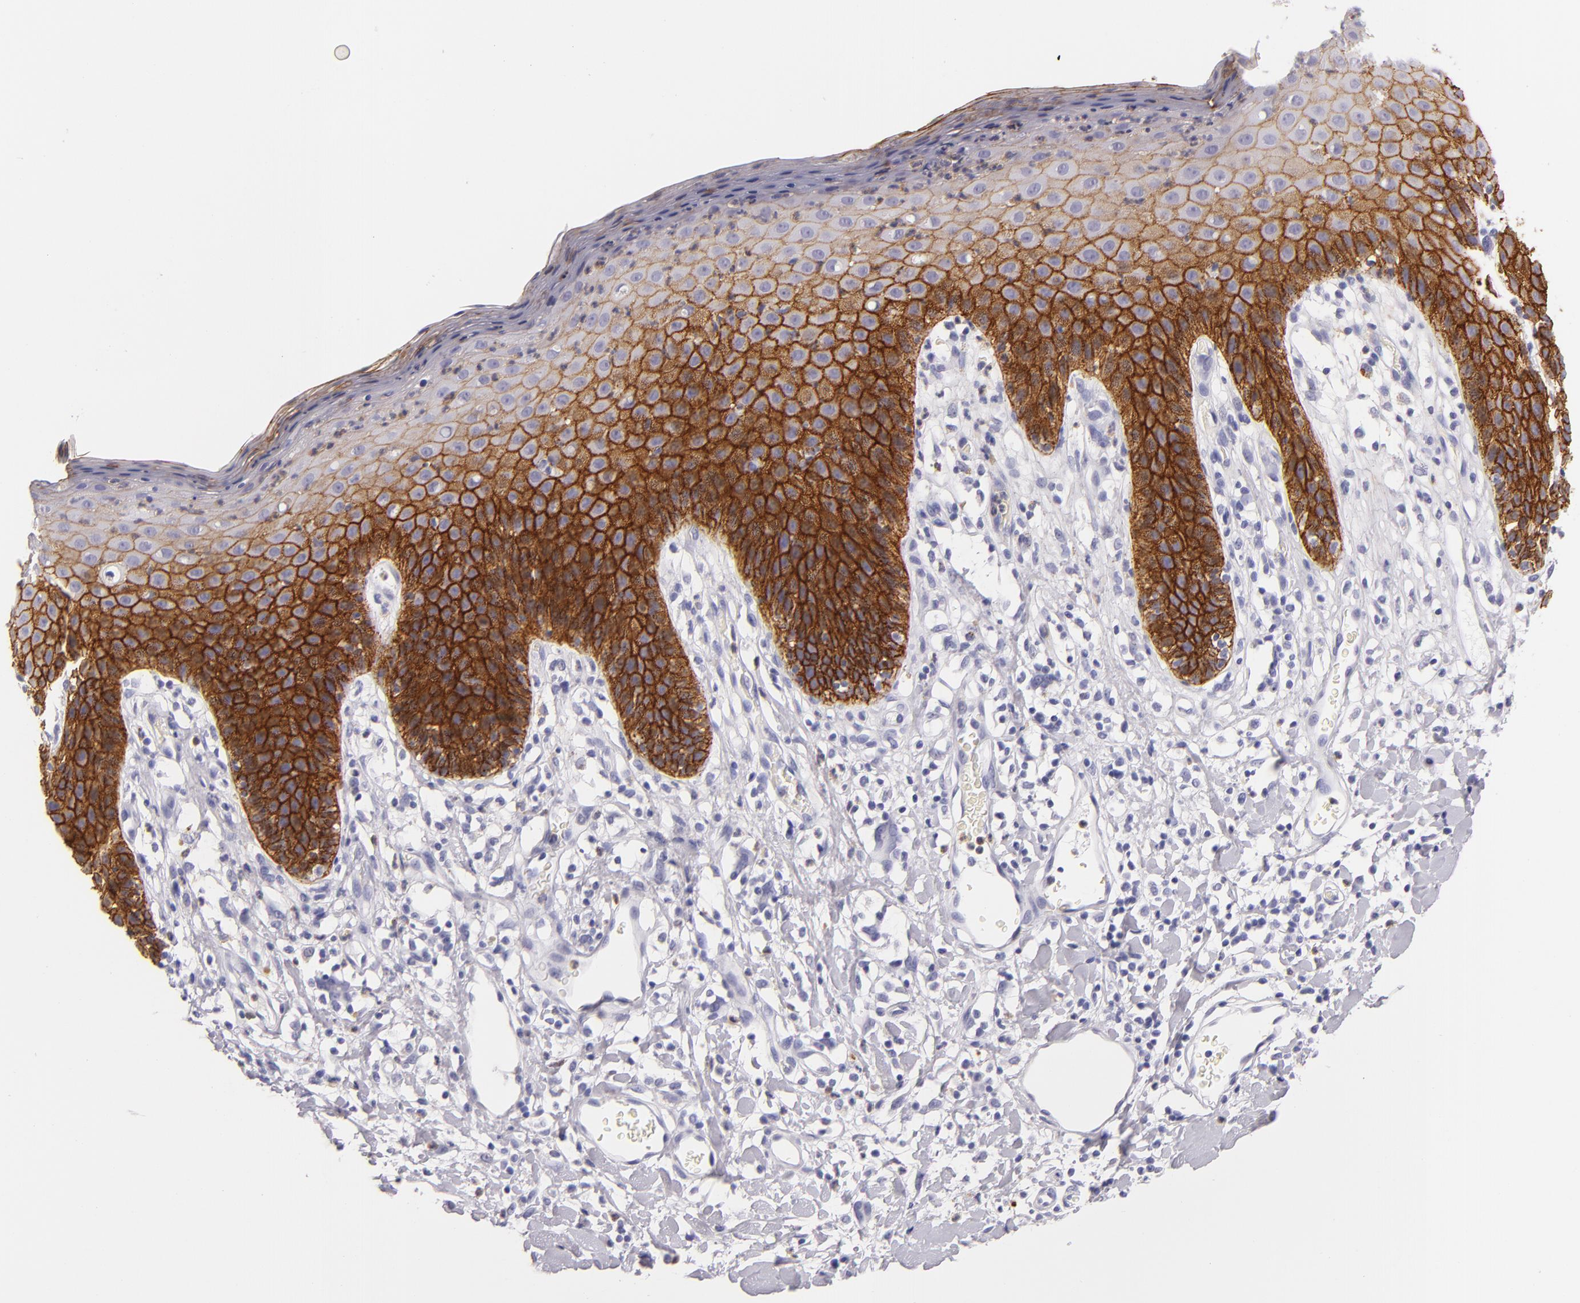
{"staining": {"intensity": "strong", "quantity": "25%-75%", "location": "cytoplasmic/membranous"}, "tissue": "skin", "cell_type": "Epidermal cells", "image_type": "normal", "snomed": [{"axis": "morphology", "description": "Normal tissue, NOS"}, {"axis": "topography", "description": "Vulva"}, {"axis": "topography", "description": "Peripheral nerve tissue"}], "caption": "Immunohistochemistry (IHC) micrograph of normal skin: human skin stained using immunohistochemistry displays high levels of strong protein expression localized specifically in the cytoplasmic/membranous of epidermal cells, appearing as a cytoplasmic/membranous brown color.", "gene": "CDH3", "patient": {"sex": "female", "age": 68}}